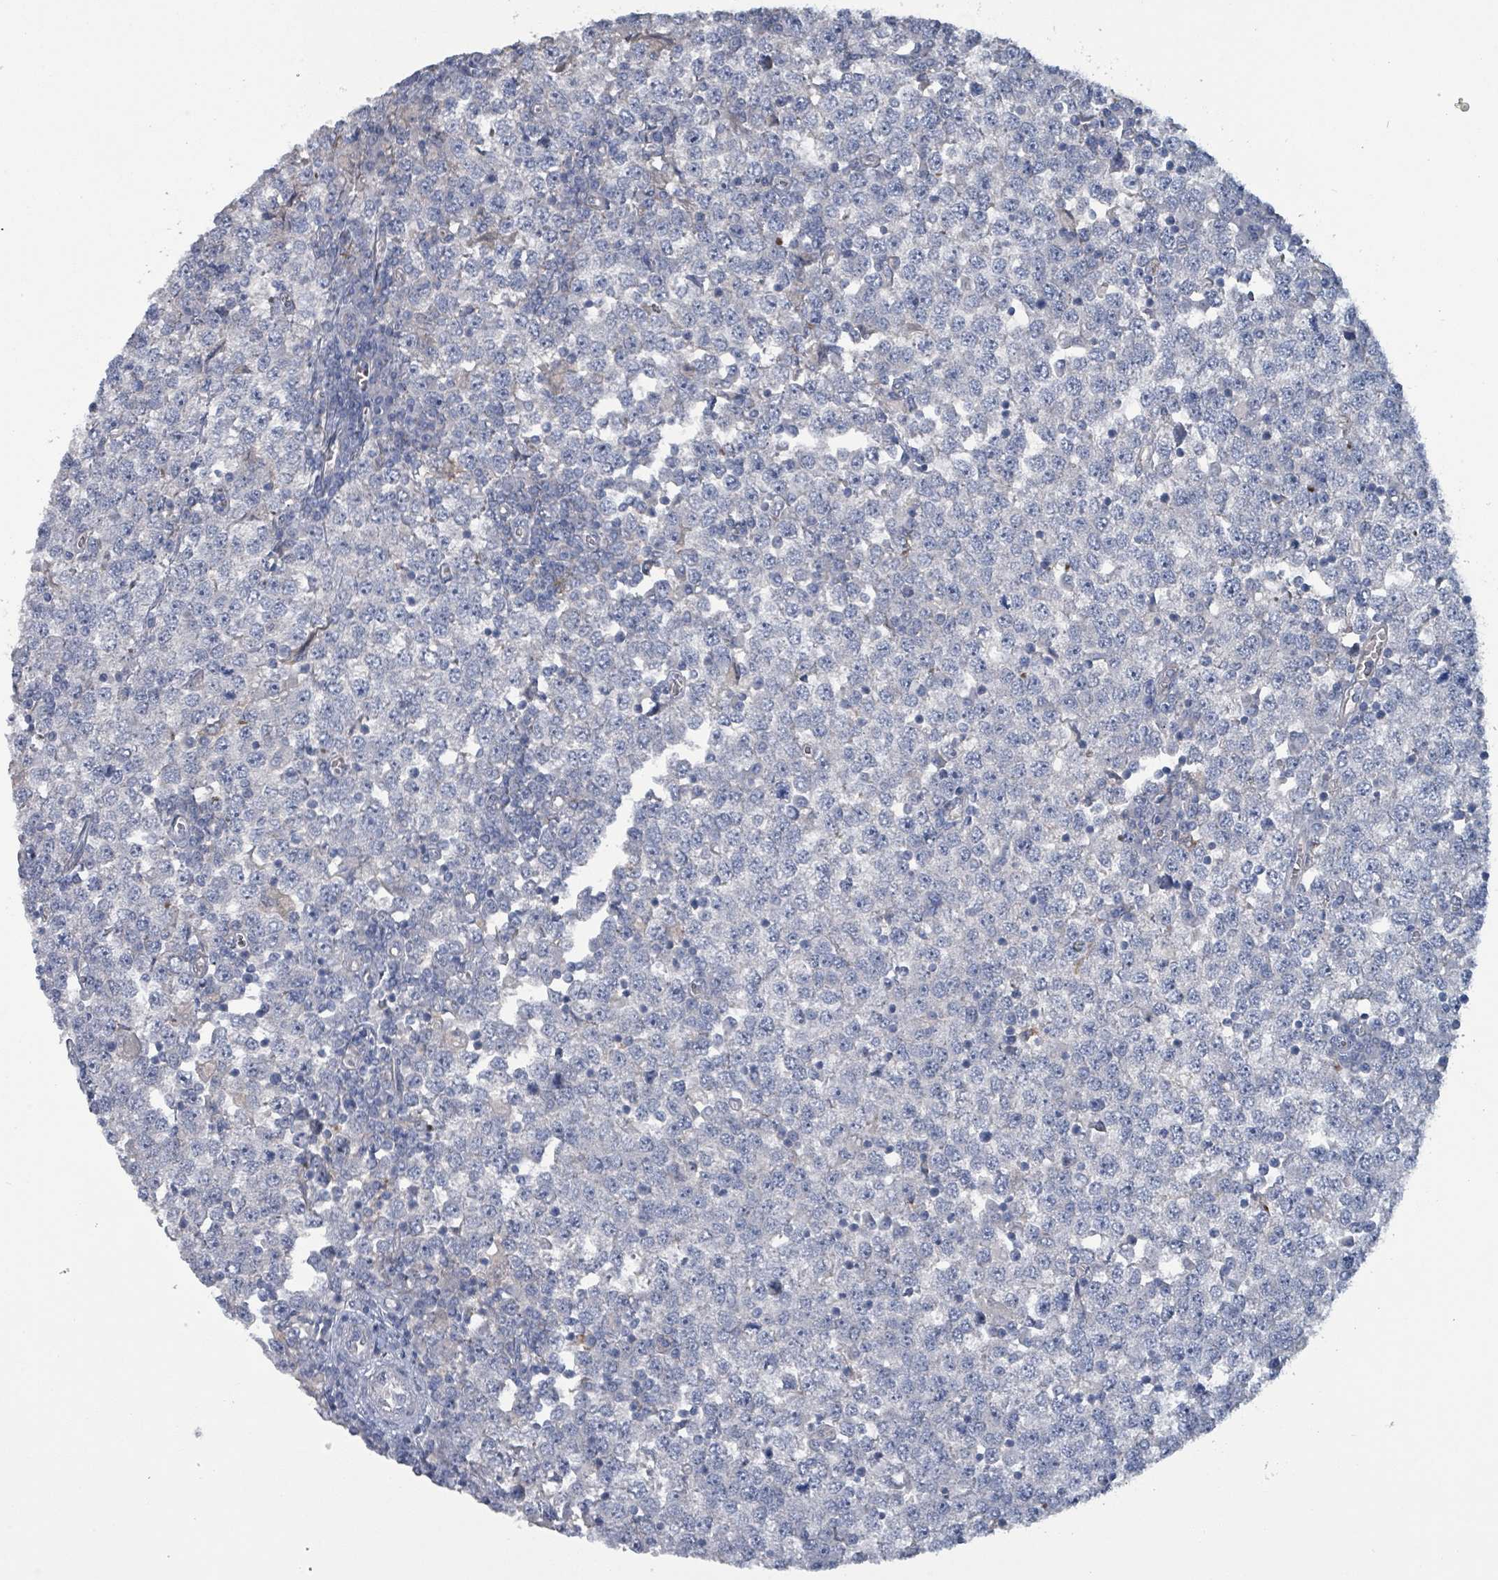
{"staining": {"intensity": "negative", "quantity": "none", "location": "none"}, "tissue": "testis cancer", "cell_type": "Tumor cells", "image_type": "cancer", "snomed": [{"axis": "morphology", "description": "Seminoma, NOS"}, {"axis": "topography", "description": "Testis"}], "caption": "Tumor cells show no significant protein positivity in testis cancer (seminoma).", "gene": "TAAR5", "patient": {"sex": "male", "age": 65}}